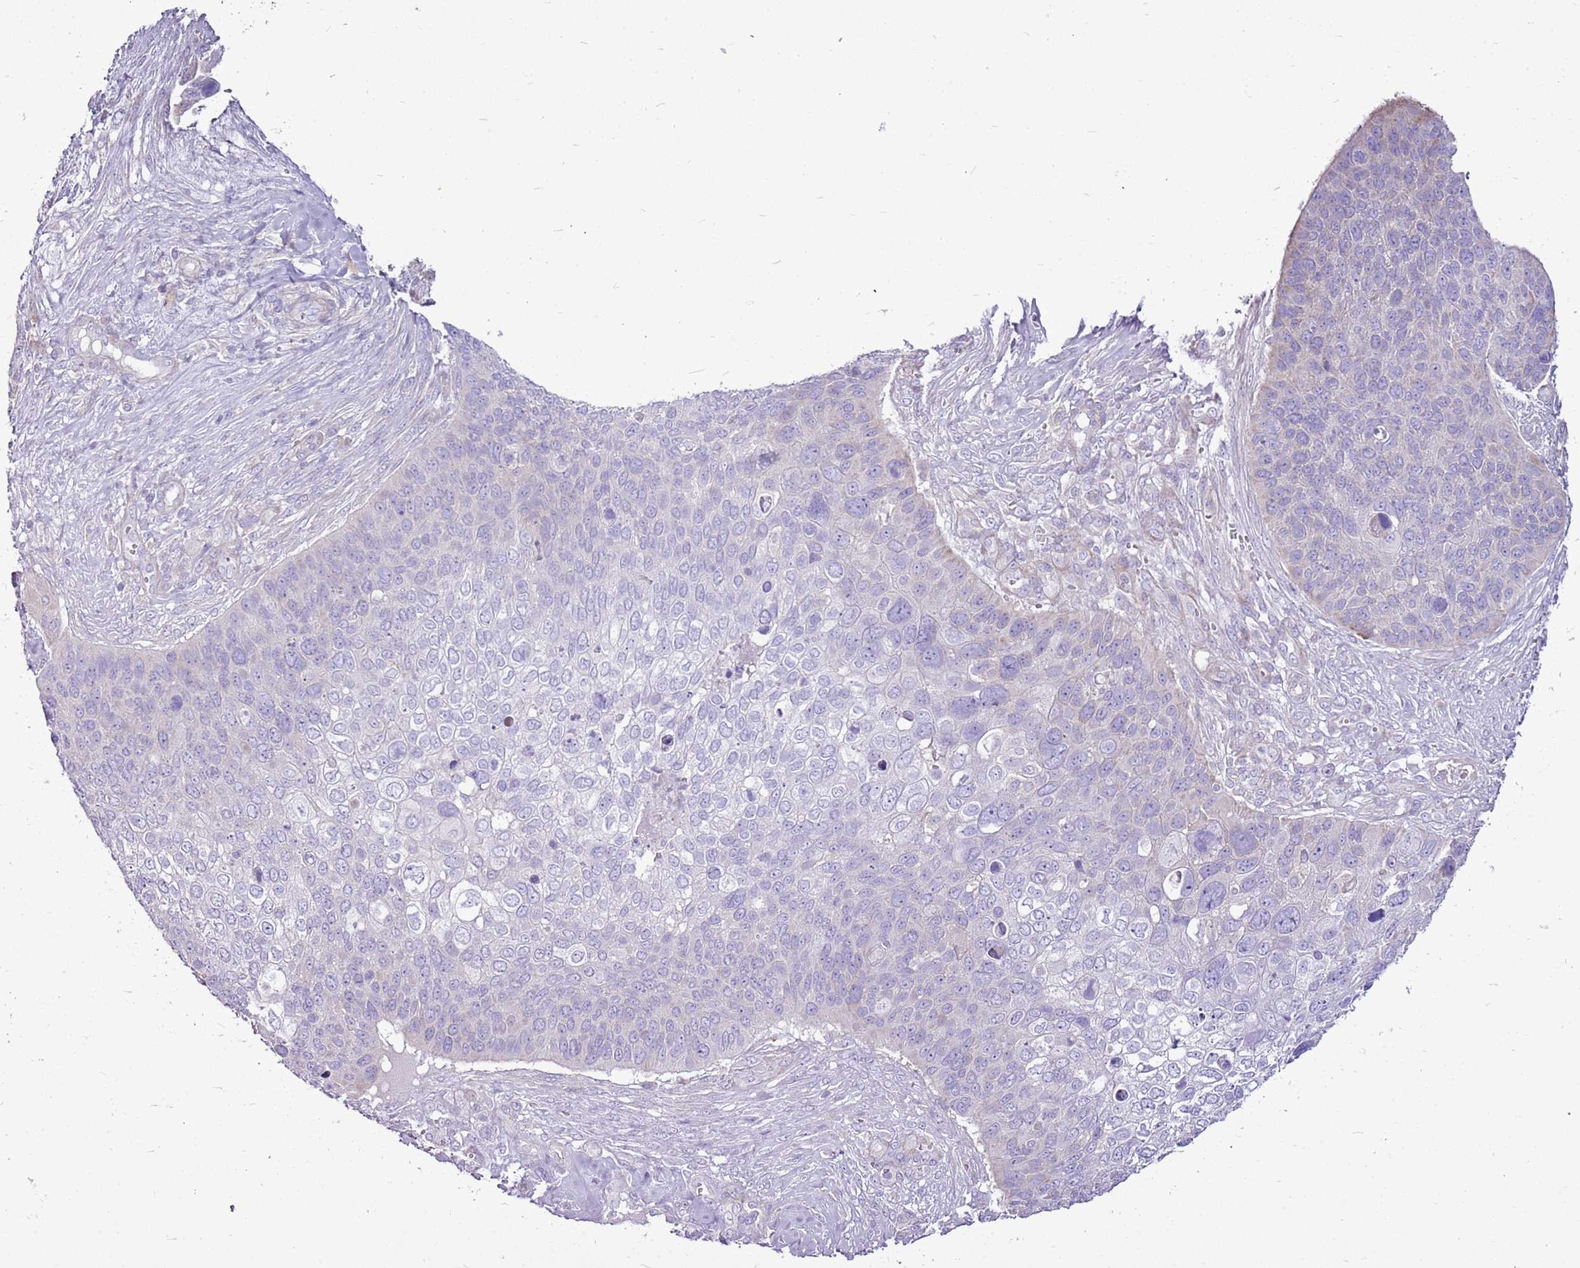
{"staining": {"intensity": "negative", "quantity": "none", "location": "none"}, "tissue": "skin cancer", "cell_type": "Tumor cells", "image_type": "cancer", "snomed": [{"axis": "morphology", "description": "Basal cell carcinoma"}, {"axis": "topography", "description": "Skin"}], "caption": "A micrograph of human basal cell carcinoma (skin) is negative for staining in tumor cells. (Stains: DAB immunohistochemistry with hematoxylin counter stain, Microscopy: brightfield microscopy at high magnification).", "gene": "CHAC2", "patient": {"sex": "female", "age": 74}}